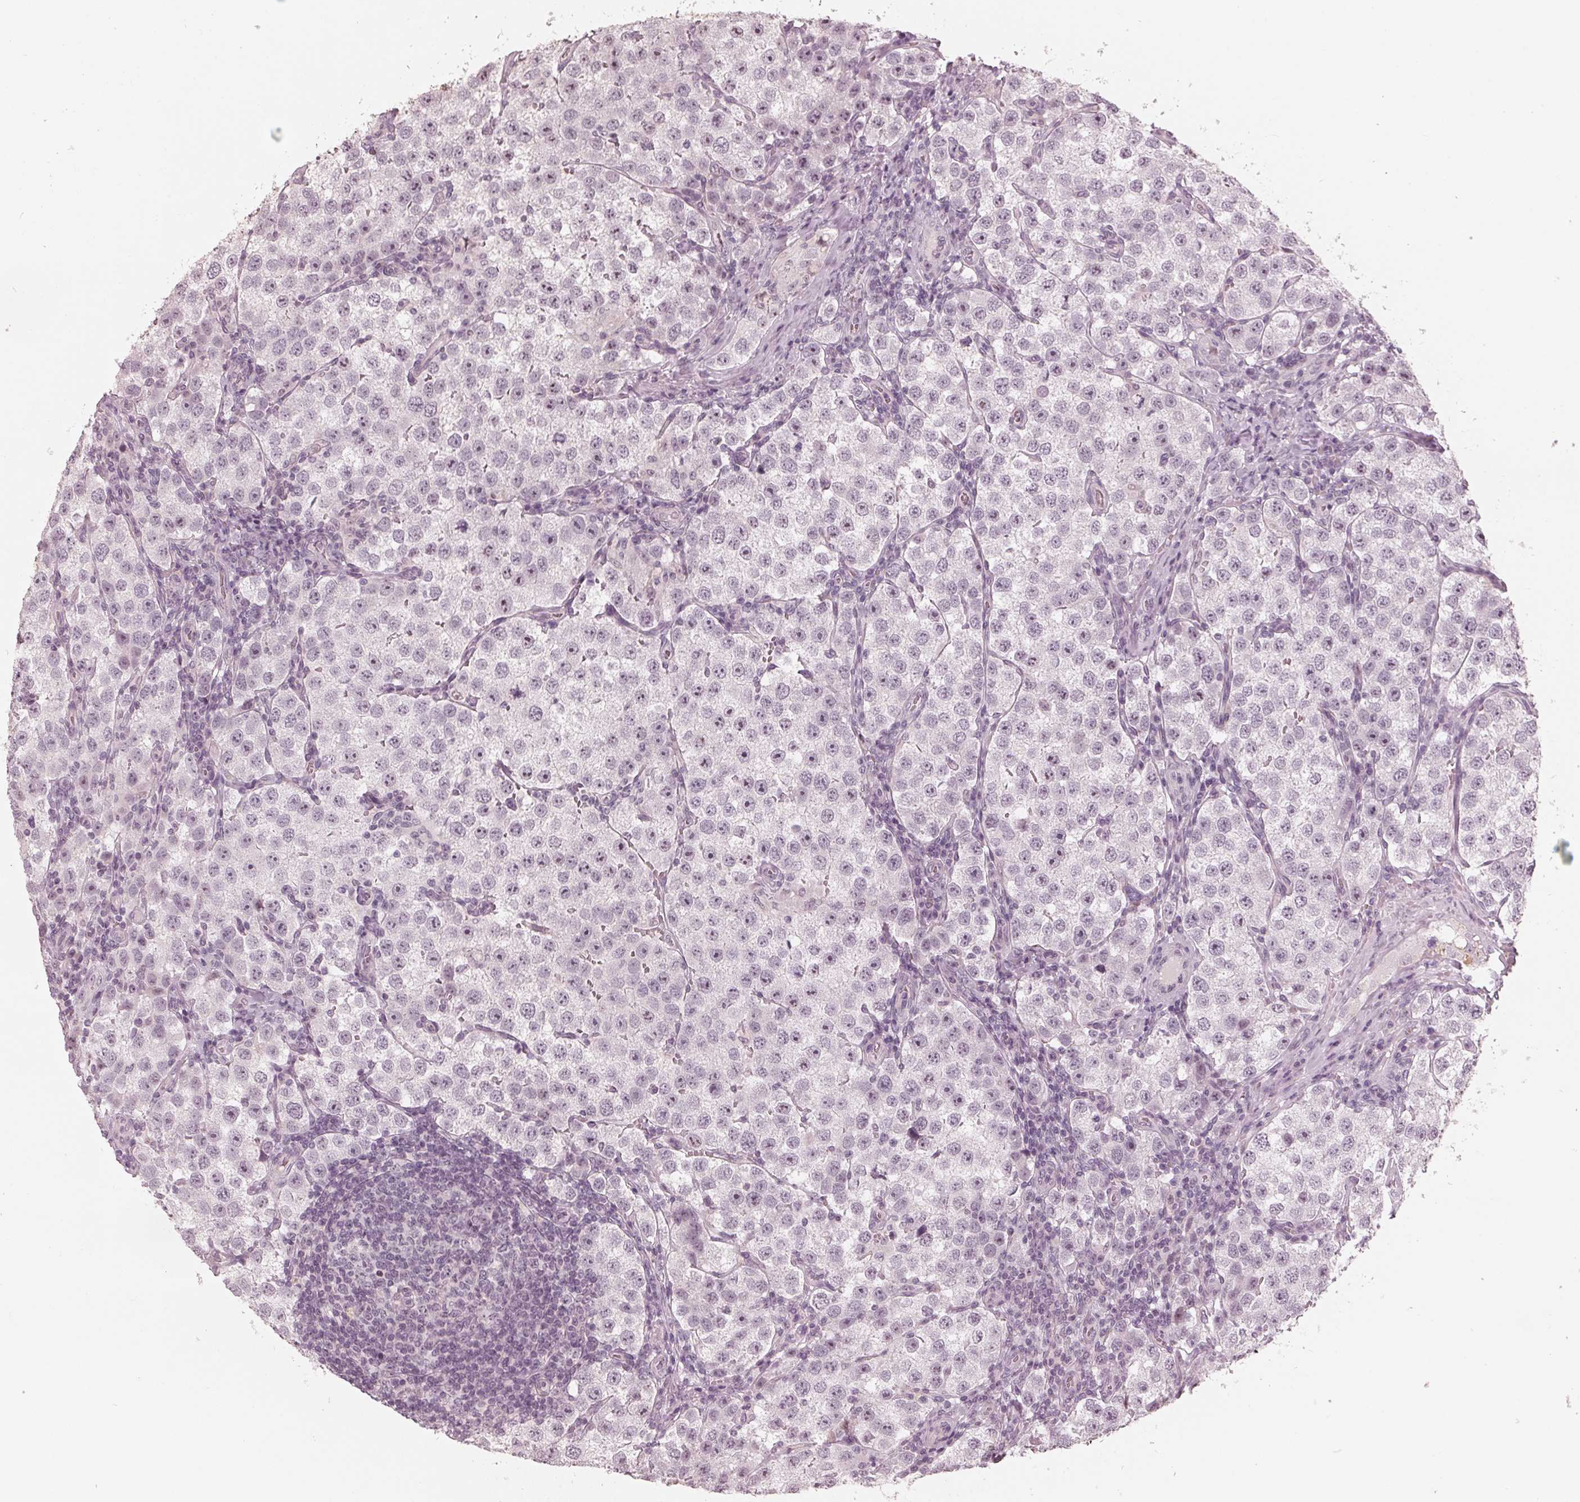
{"staining": {"intensity": "negative", "quantity": "none", "location": "none"}, "tissue": "testis cancer", "cell_type": "Tumor cells", "image_type": "cancer", "snomed": [{"axis": "morphology", "description": "Seminoma, NOS"}, {"axis": "topography", "description": "Testis"}], "caption": "Immunohistochemistry (IHC) image of neoplastic tissue: testis seminoma stained with DAB (3,3'-diaminobenzidine) demonstrates no significant protein positivity in tumor cells.", "gene": "ADPRHL1", "patient": {"sex": "male", "age": 37}}